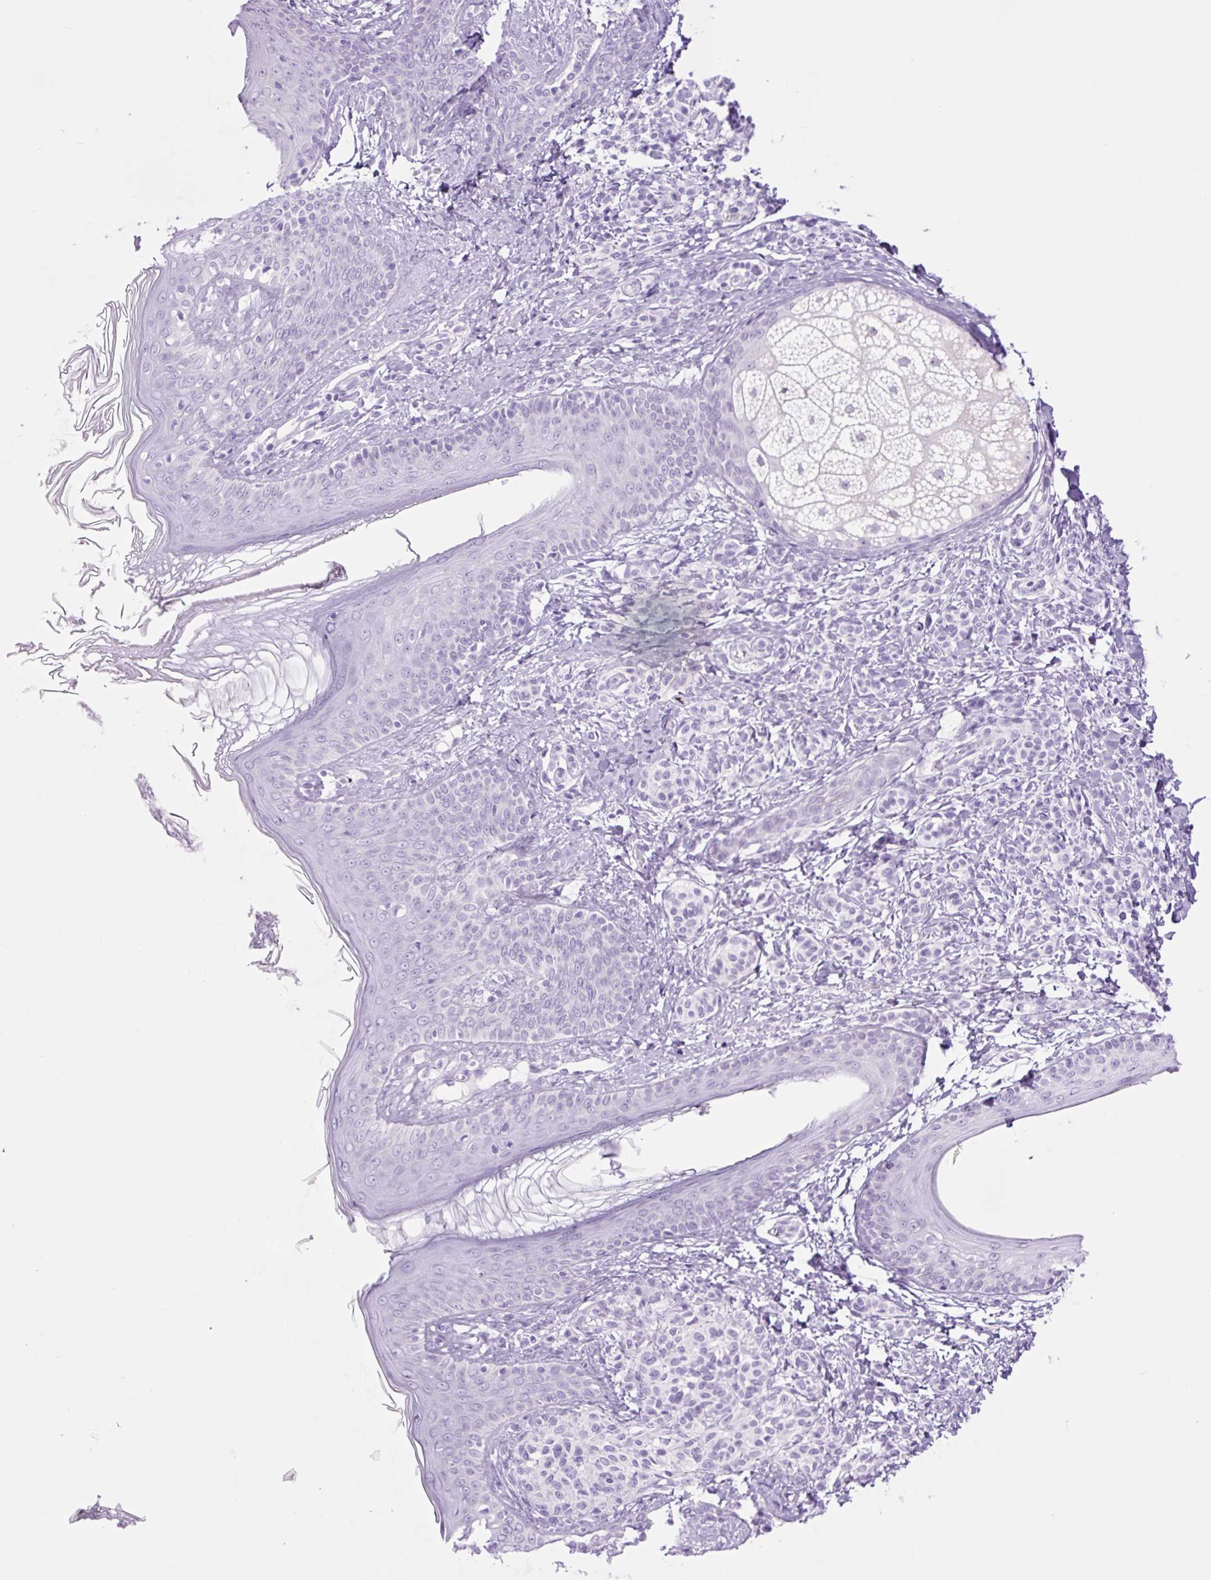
{"staining": {"intensity": "negative", "quantity": "none", "location": "none"}, "tissue": "skin", "cell_type": "Fibroblasts", "image_type": "normal", "snomed": [{"axis": "morphology", "description": "Normal tissue, NOS"}, {"axis": "topography", "description": "Skin"}], "caption": "This photomicrograph is of normal skin stained with immunohistochemistry (IHC) to label a protein in brown with the nuclei are counter-stained blue. There is no positivity in fibroblasts.", "gene": "TFF2", "patient": {"sex": "male", "age": 16}}